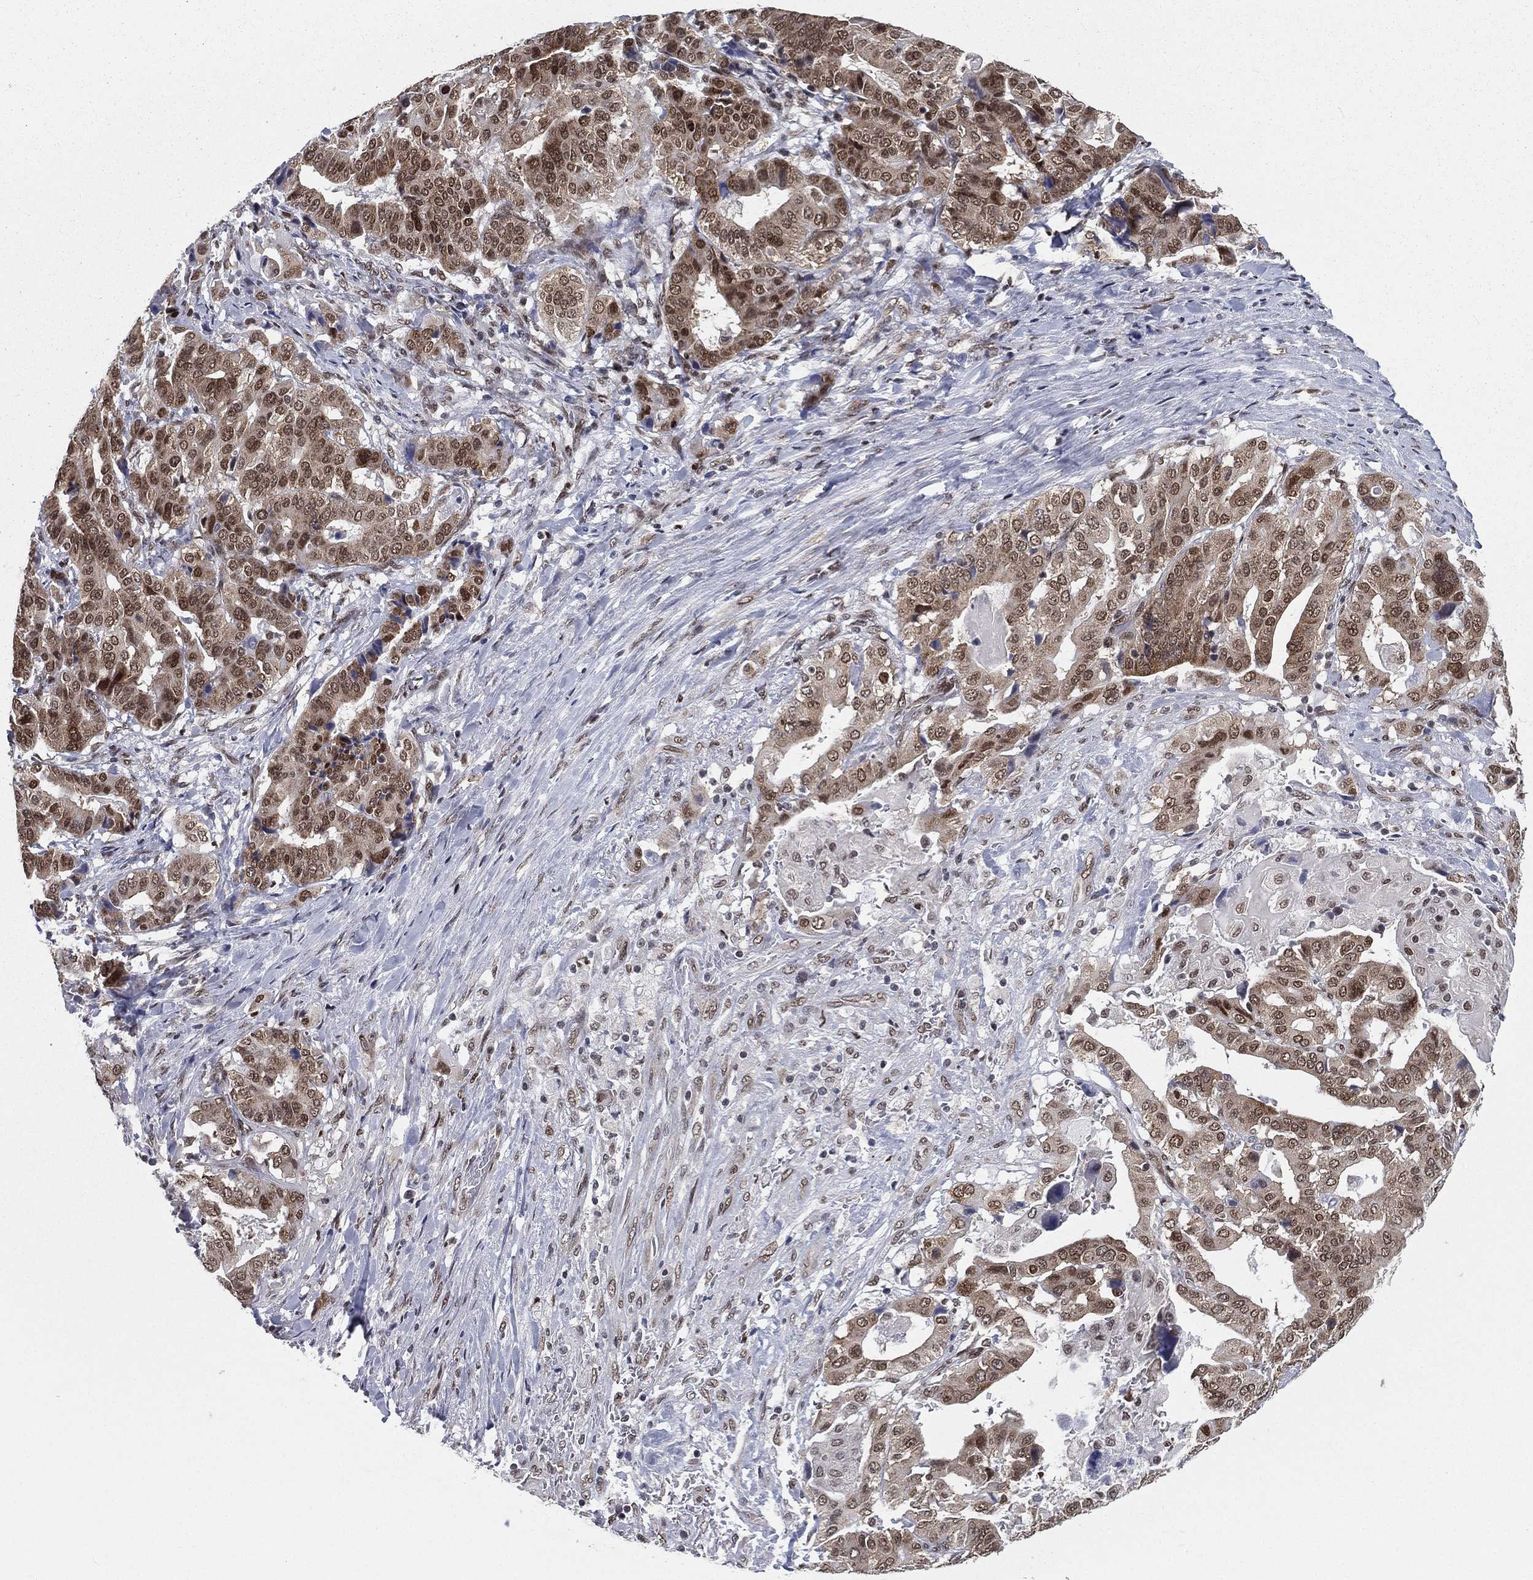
{"staining": {"intensity": "moderate", "quantity": "25%-75%", "location": "nuclear"}, "tissue": "stomach cancer", "cell_type": "Tumor cells", "image_type": "cancer", "snomed": [{"axis": "morphology", "description": "Adenocarcinoma, NOS"}, {"axis": "topography", "description": "Stomach"}], "caption": "Stomach cancer (adenocarcinoma) stained with a brown dye reveals moderate nuclear positive positivity in approximately 25%-75% of tumor cells.", "gene": "FUBP3", "patient": {"sex": "male", "age": 48}}